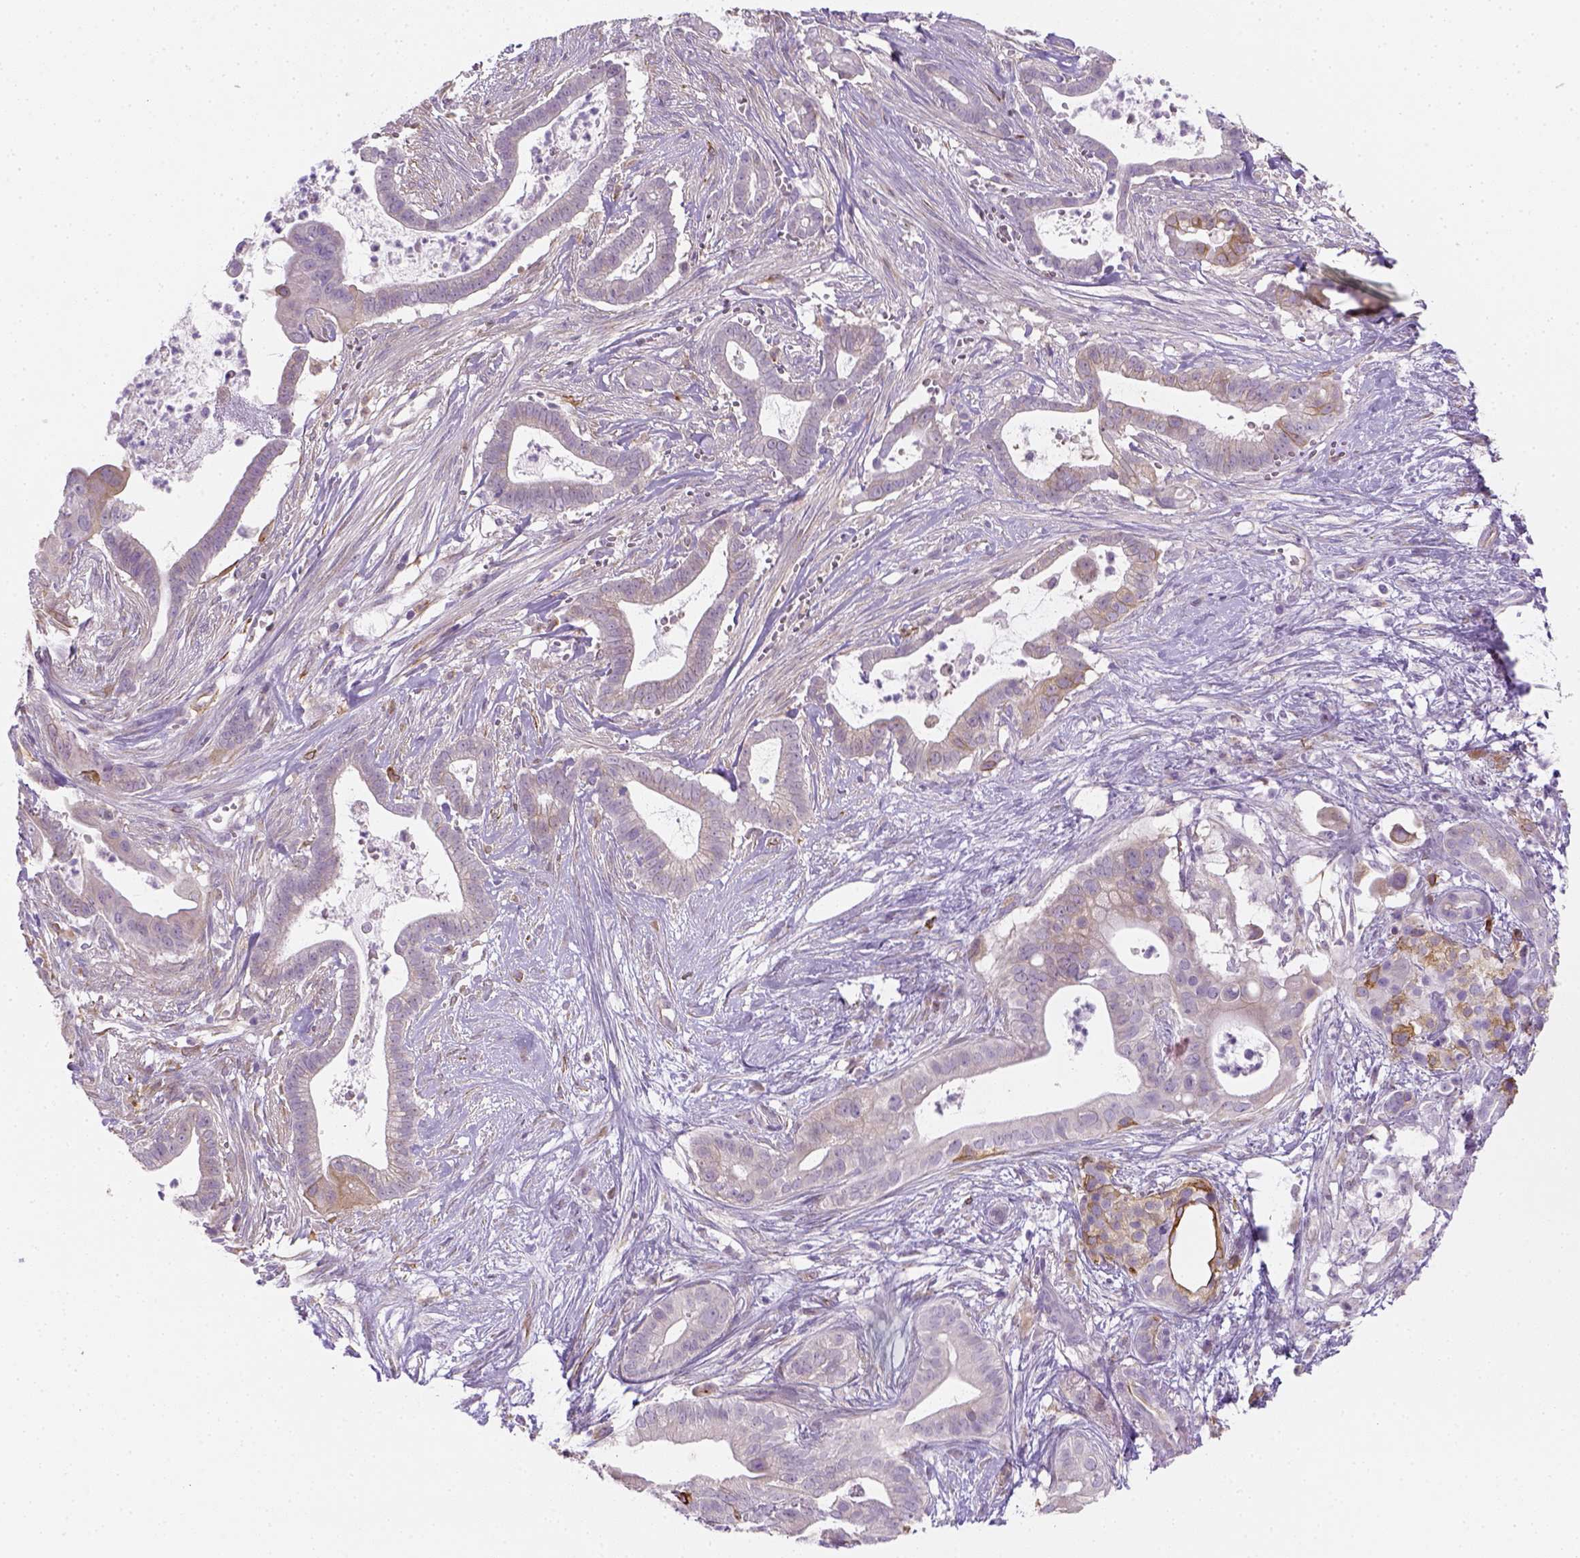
{"staining": {"intensity": "weak", "quantity": "<25%", "location": "cytoplasmic/membranous"}, "tissue": "pancreatic cancer", "cell_type": "Tumor cells", "image_type": "cancer", "snomed": [{"axis": "morphology", "description": "Adenocarcinoma, NOS"}, {"axis": "topography", "description": "Pancreas"}], "caption": "IHC image of pancreatic adenocarcinoma stained for a protein (brown), which displays no positivity in tumor cells.", "gene": "CACNB1", "patient": {"sex": "male", "age": 61}}